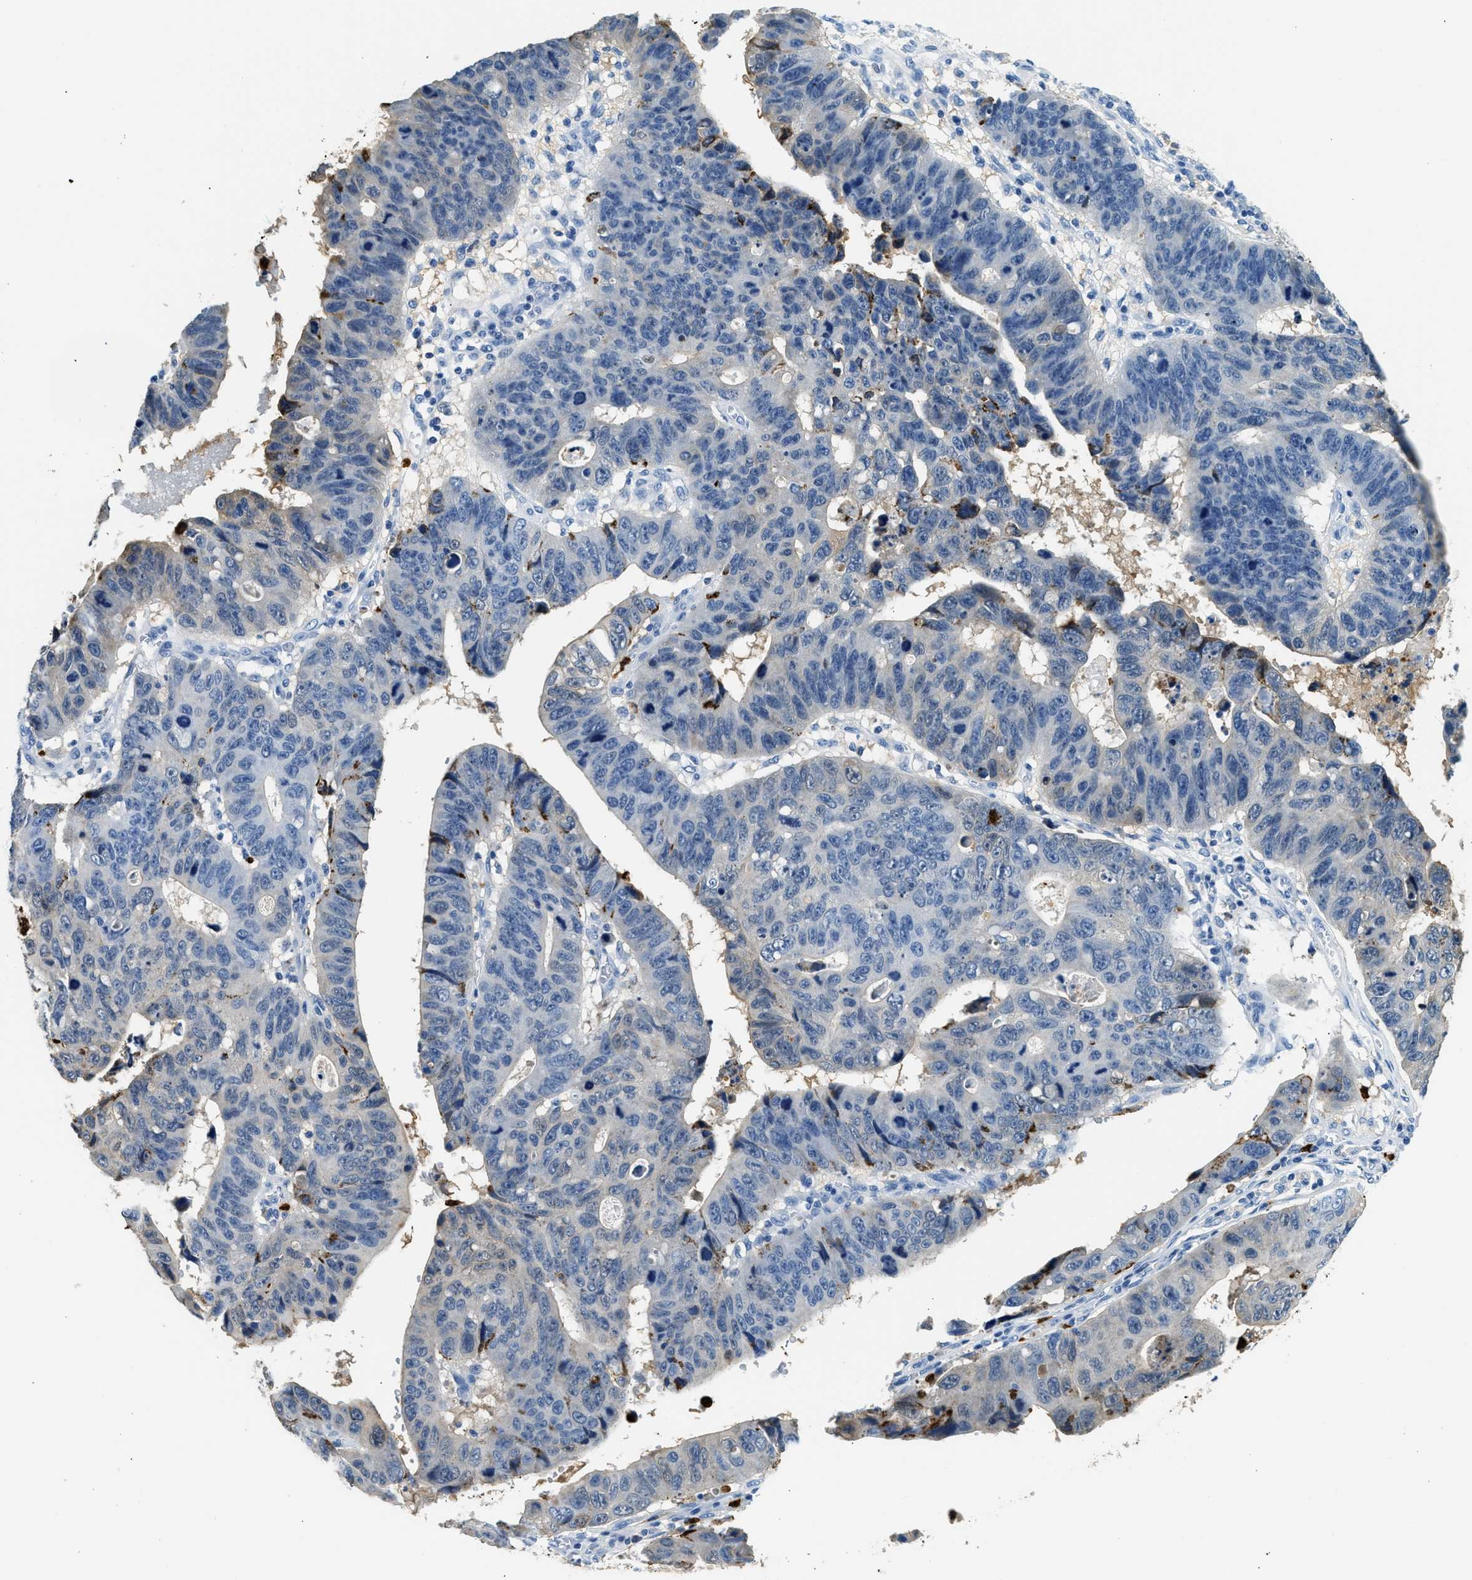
{"staining": {"intensity": "weak", "quantity": "<25%", "location": "cytoplasmic/membranous"}, "tissue": "stomach cancer", "cell_type": "Tumor cells", "image_type": "cancer", "snomed": [{"axis": "morphology", "description": "Adenocarcinoma, NOS"}, {"axis": "topography", "description": "Stomach"}], "caption": "DAB (3,3'-diaminobenzidine) immunohistochemical staining of adenocarcinoma (stomach) shows no significant positivity in tumor cells.", "gene": "ANXA3", "patient": {"sex": "male", "age": 59}}